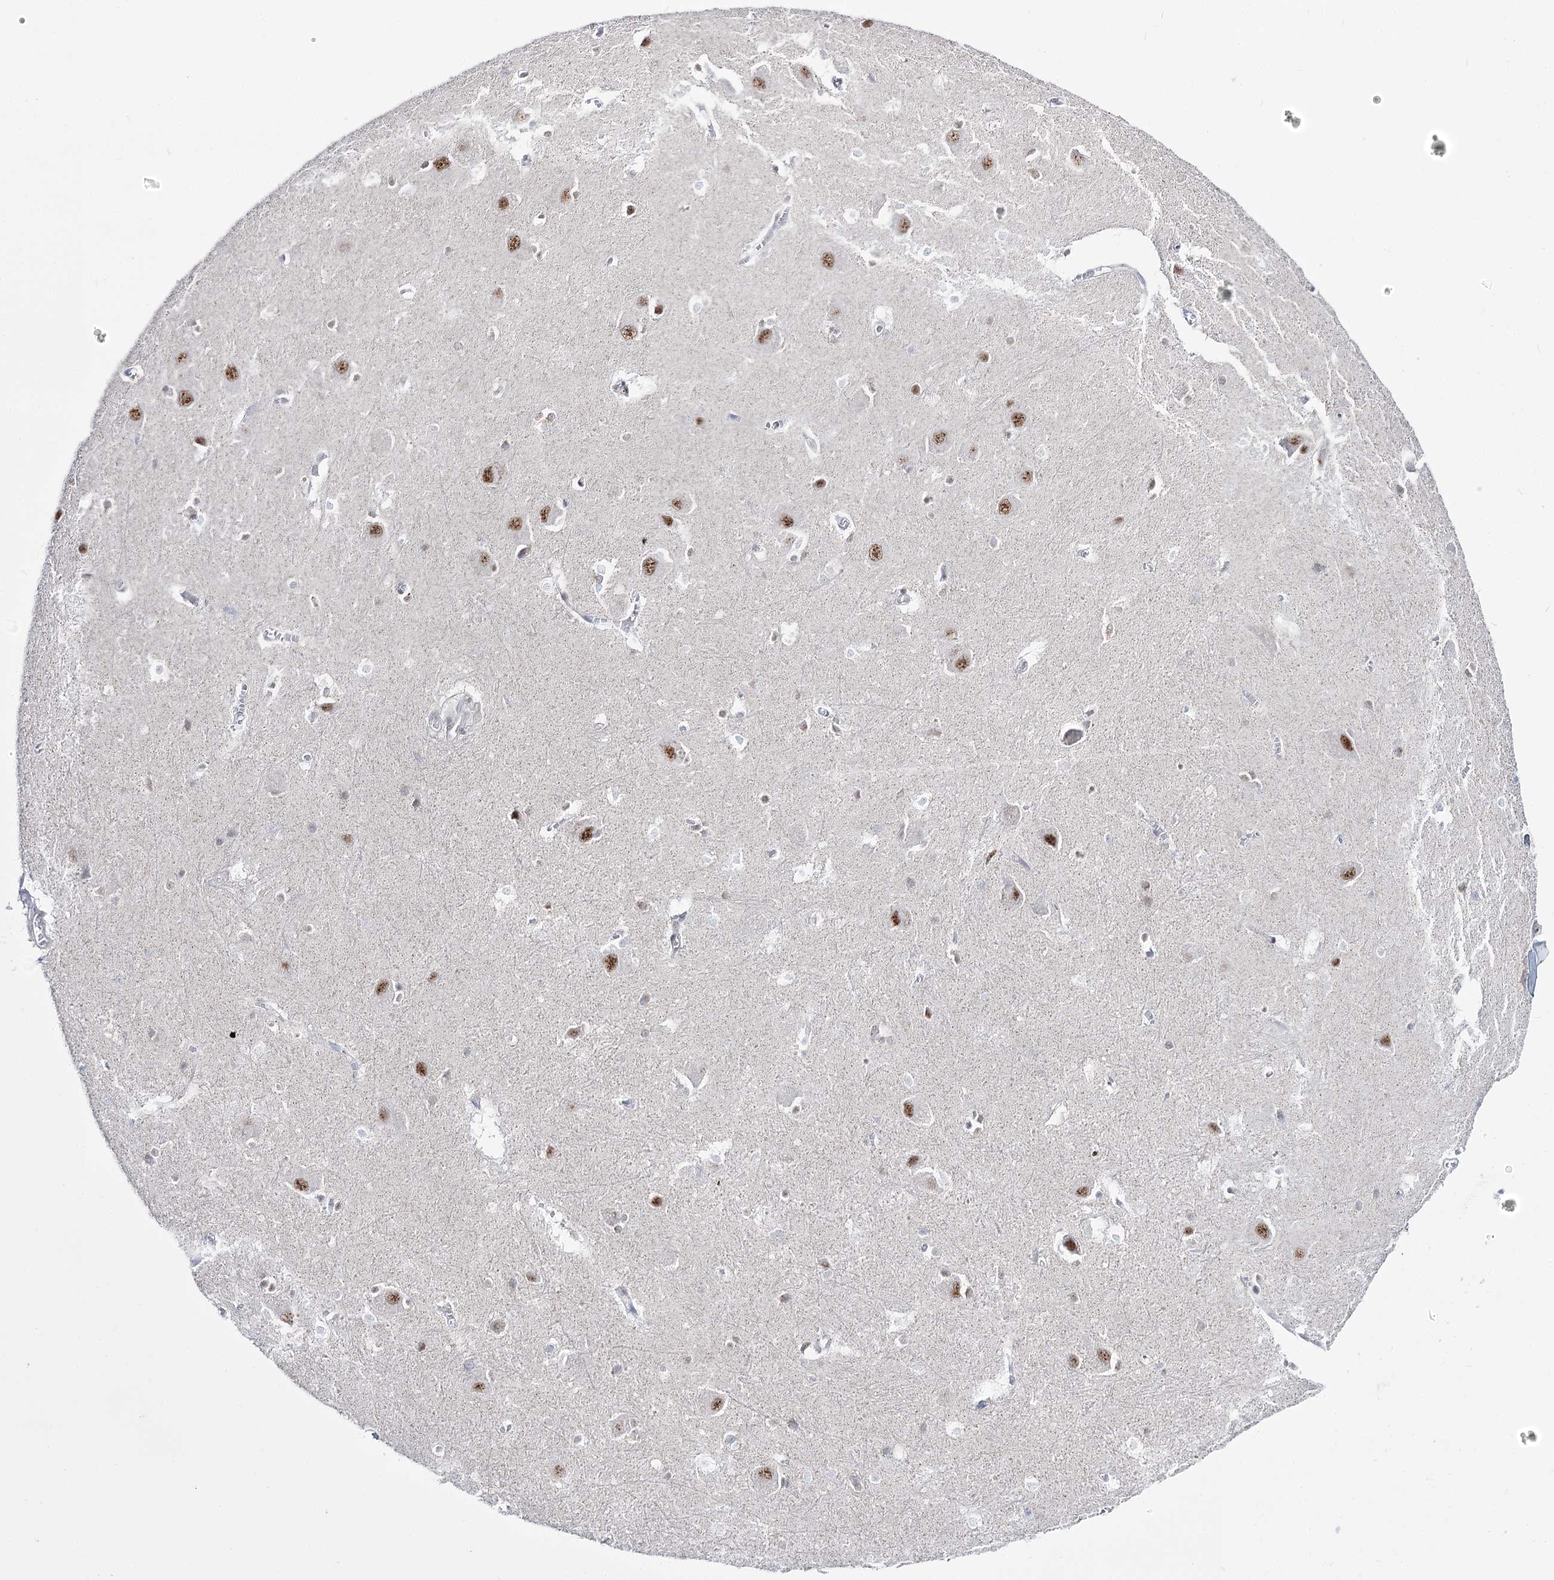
{"staining": {"intensity": "weak", "quantity": "<25%", "location": "nuclear"}, "tissue": "caudate", "cell_type": "Glial cells", "image_type": "normal", "snomed": [{"axis": "morphology", "description": "Normal tissue, NOS"}, {"axis": "topography", "description": "Lateral ventricle wall"}], "caption": "Caudate was stained to show a protein in brown. There is no significant staining in glial cells.", "gene": "RBM15B", "patient": {"sex": "male", "age": 37}}